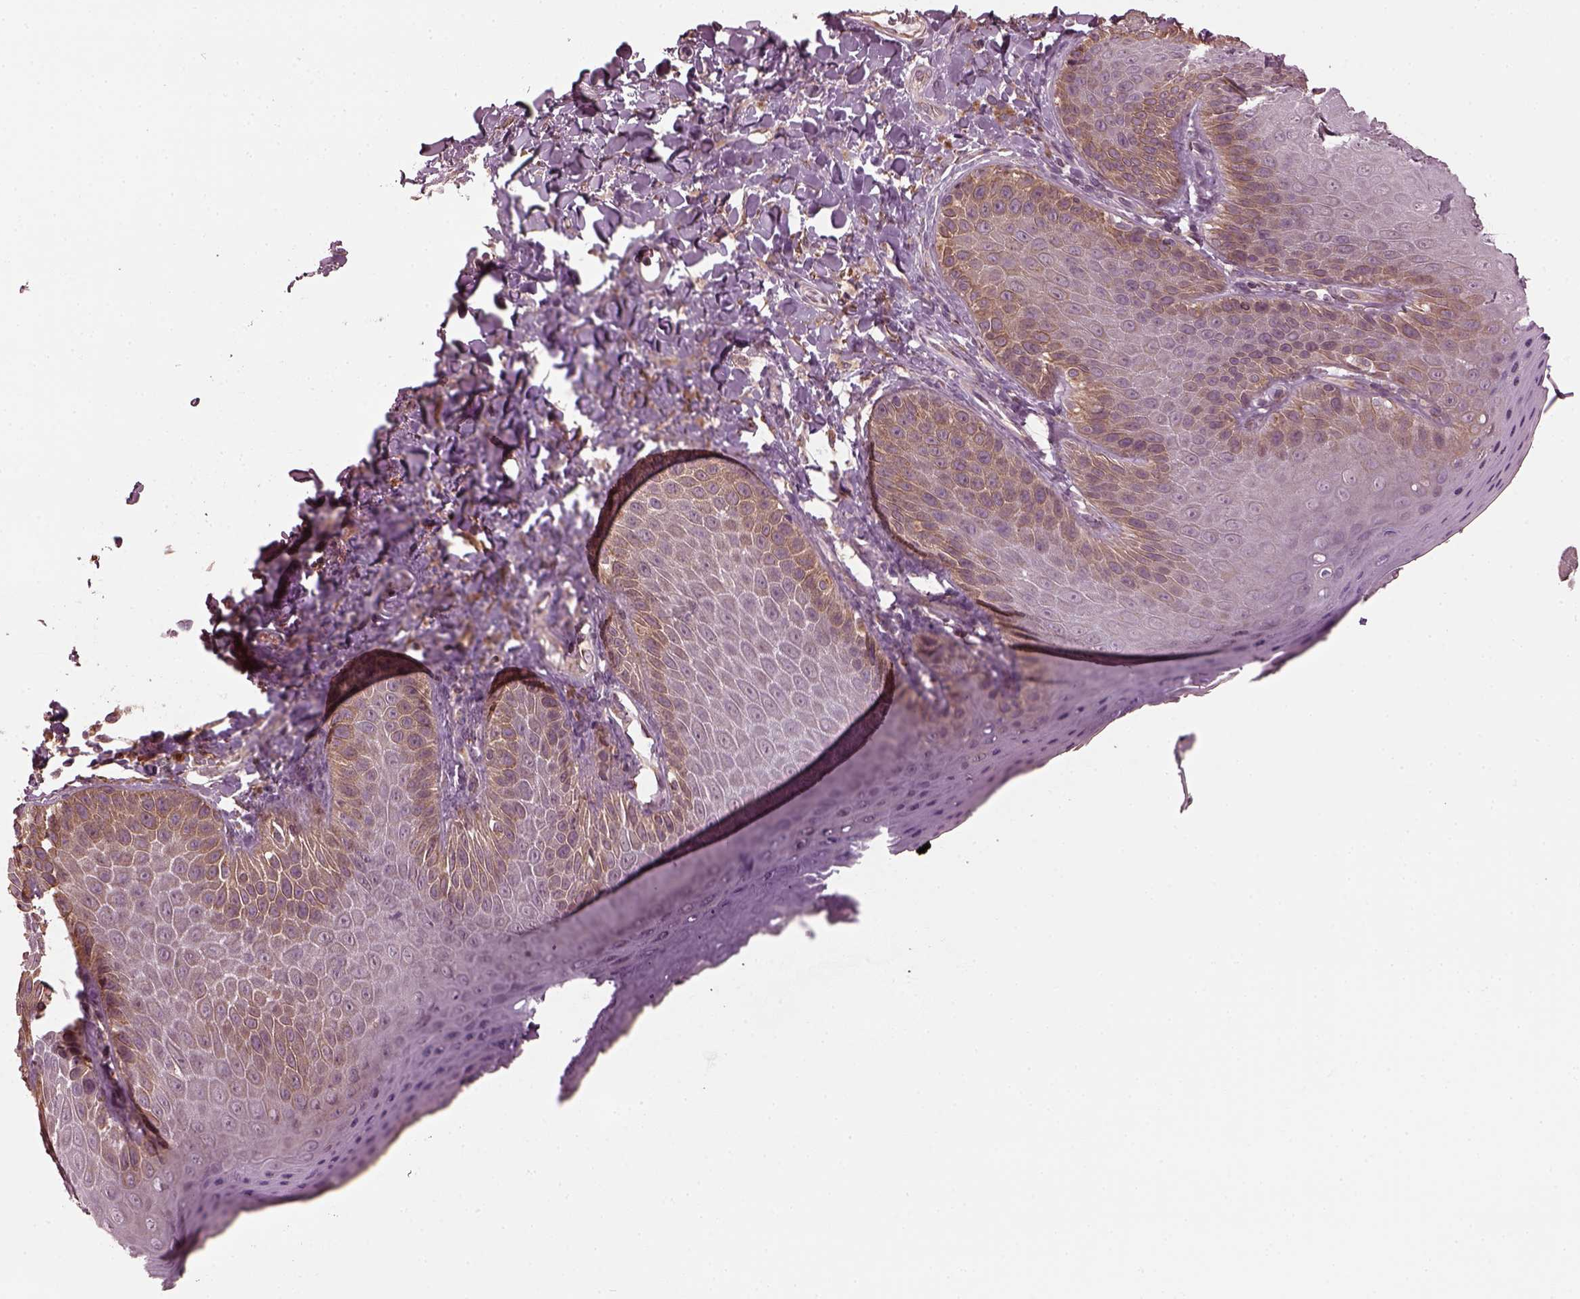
{"staining": {"intensity": "moderate", "quantity": "<25%", "location": "cytoplasmic/membranous,nuclear"}, "tissue": "skin", "cell_type": "Epidermal cells", "image_type": "normal", "snomed": [{"axis": "morphology", "description": "Normal tissue, NOS"}, {"axis": "topography", "description": "Anal"}], "caption": "DAB (3,3'-diaminobenzidine) immunohistochemical staining of unremarkable human skin shows moderate cytoplasmic/membranous,nuclear protein staining in approximately <25% of epidermal cells.", "gene": "RUFY3", "patient": {"sex": "male", "age": 53}}